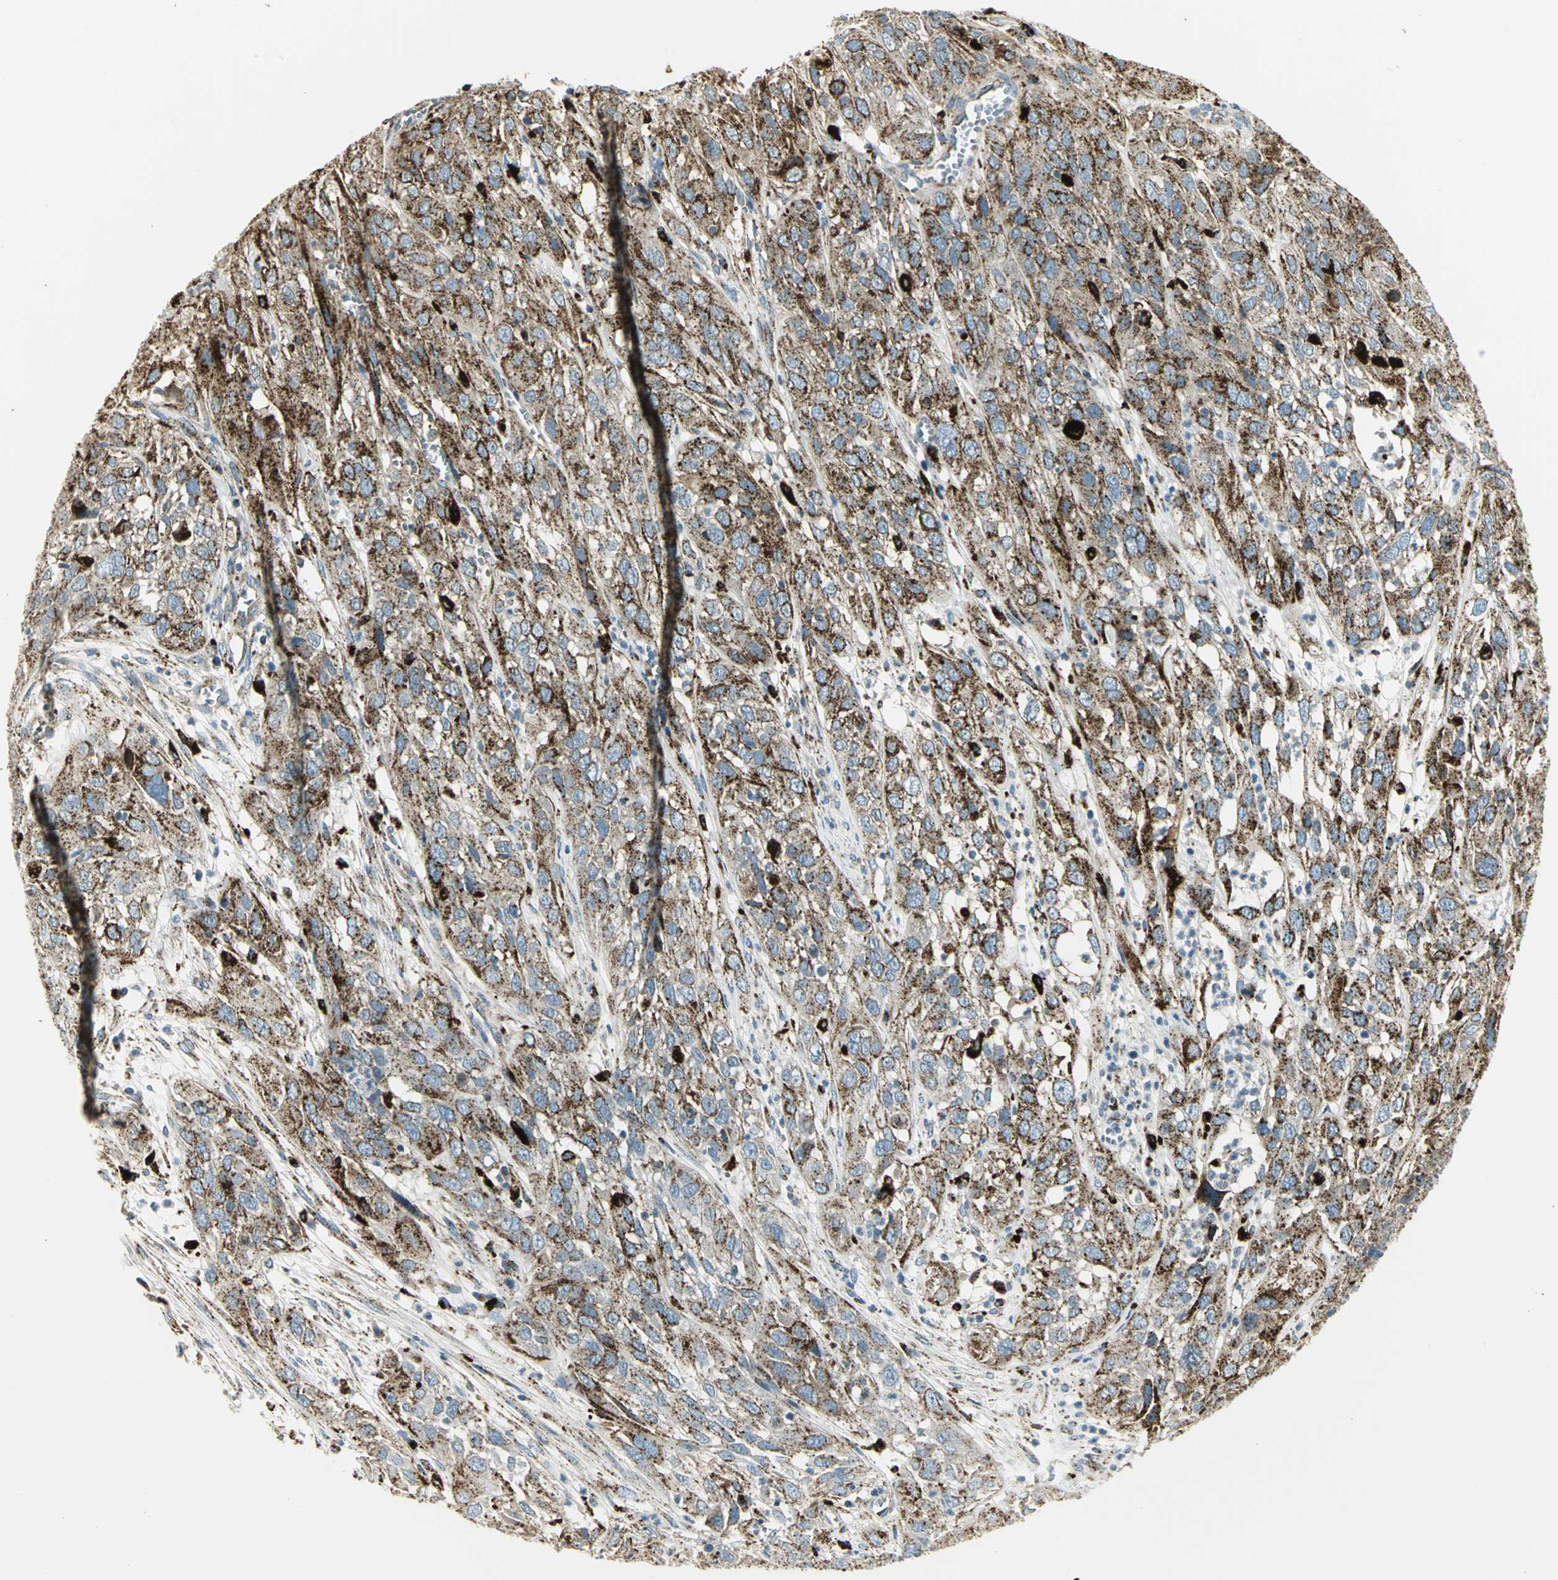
{"staining": {"intensity": "strong", "quantity": ">75%", "location": "cytoplasmic/membranous"}, "tissue": "cervical cancer", "cell_type": "Tumor cells", "image_type": "cancer", "snomed": [{"axis": "morphology", "description": "Squamous cell carcinoma, NOS"}, {"axis": "topography", "description": "Cervix"}], "caption": "This is a micrograph of immunohistochemistry staining of cervical cancer (squamous cell carcinoma), which shows strong expression in the cytoplasmic/membranous of tumor cells.", "gene": "ARSA", "patient": {"sex": "female", "age": 32}}